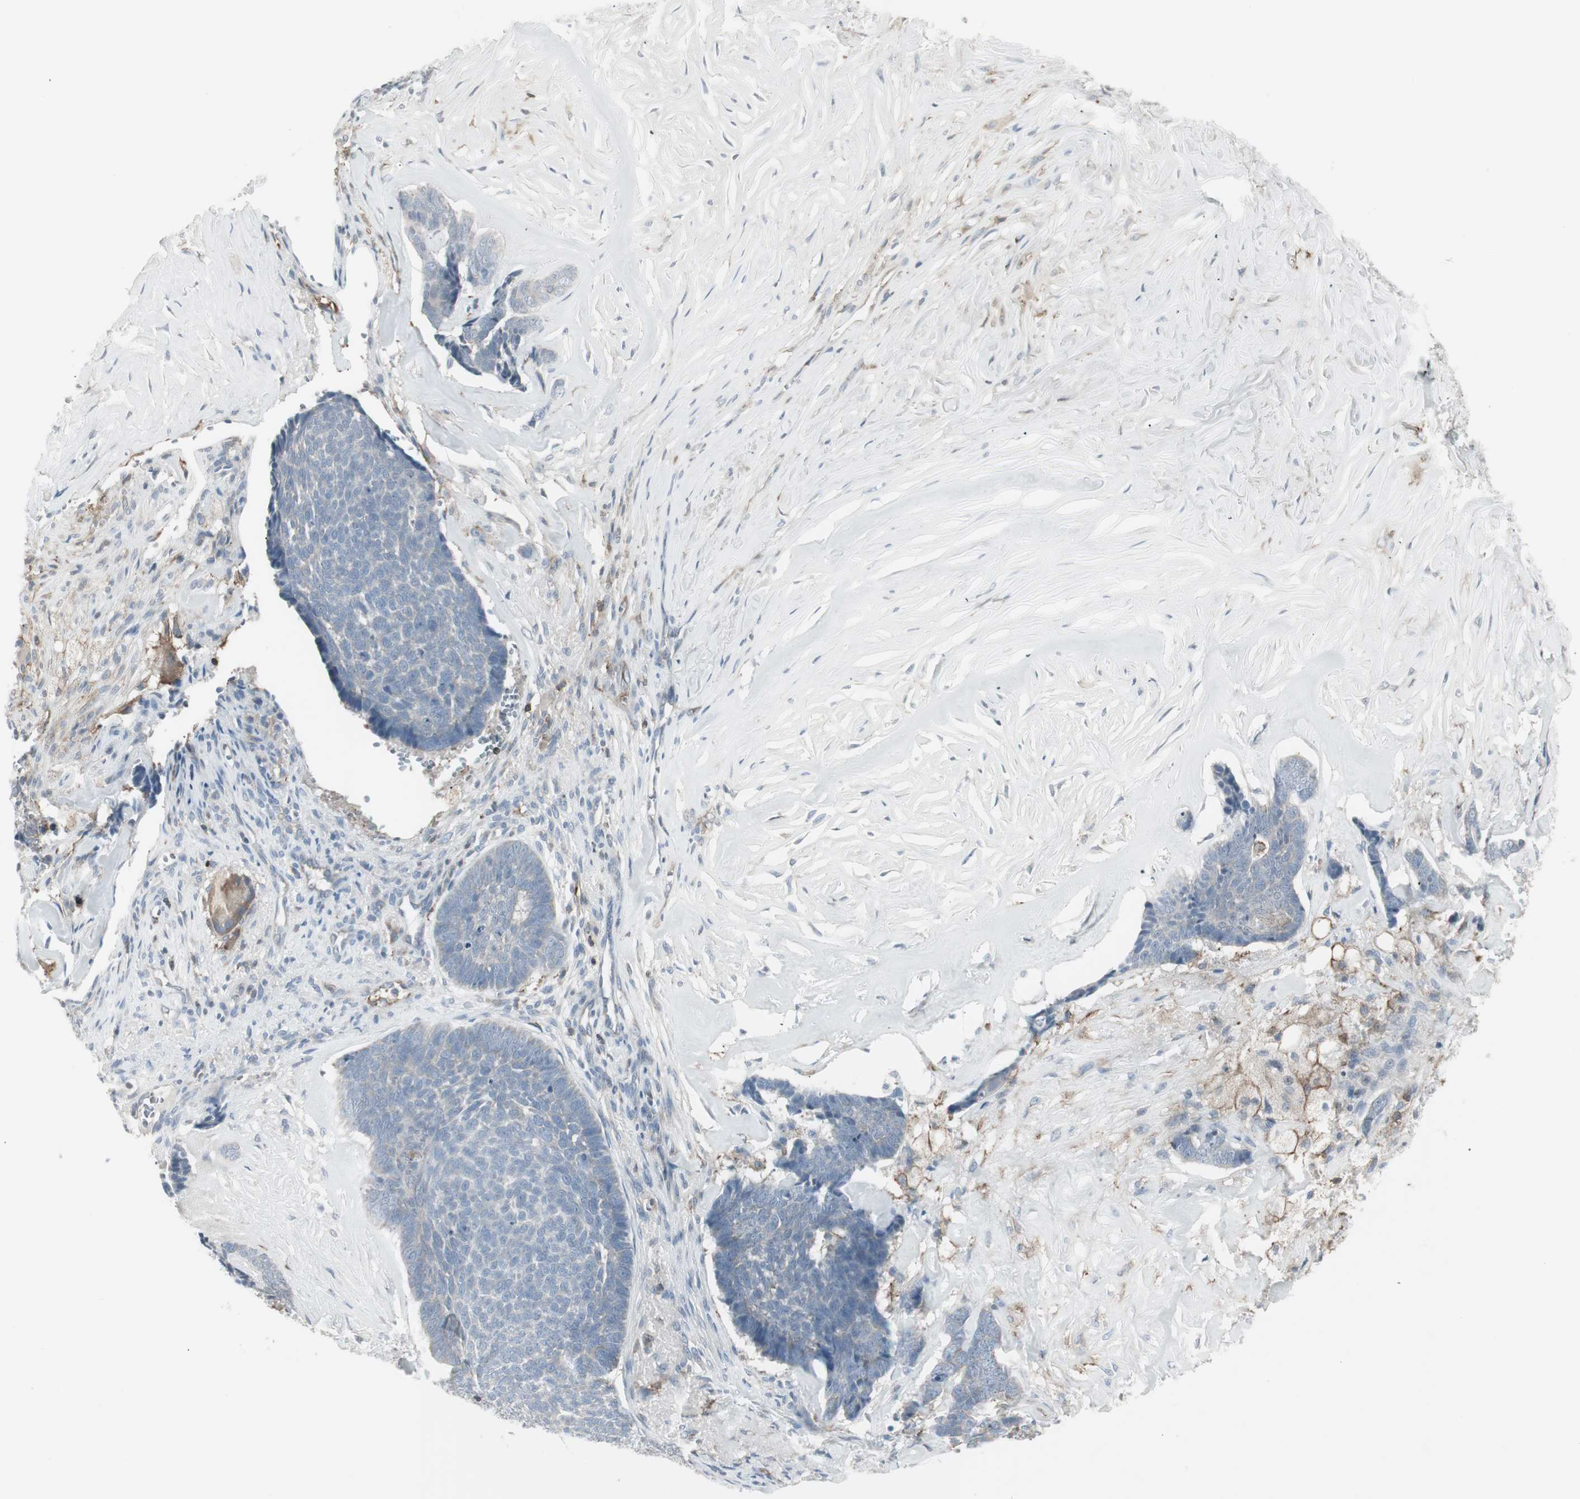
{"staining": {"intensity": "negative", "quantity": "none", "location": "none"}, "tissue": "skin cancer", "cell_type": "Tumor cells", "image_type": "cancer", "snomed": [{"axis": "morphology", "description": "Basal cell carcinoma"}, {"axis": "topography", "description": "Skin"}], "caption": "An immunohistochemistry (IHC) image of basal cell carcinoma (skin) is shown. There is no staining in tumor cells of basal cell carcinoma (skin). The staining is performed using DAB (3,3'-diaminobenzidine) brown chromogen with nuclei counter-stained in using hematoxylin.", "gene": "MAP4K4", "patient": {"sex": "male", "age": 84}}